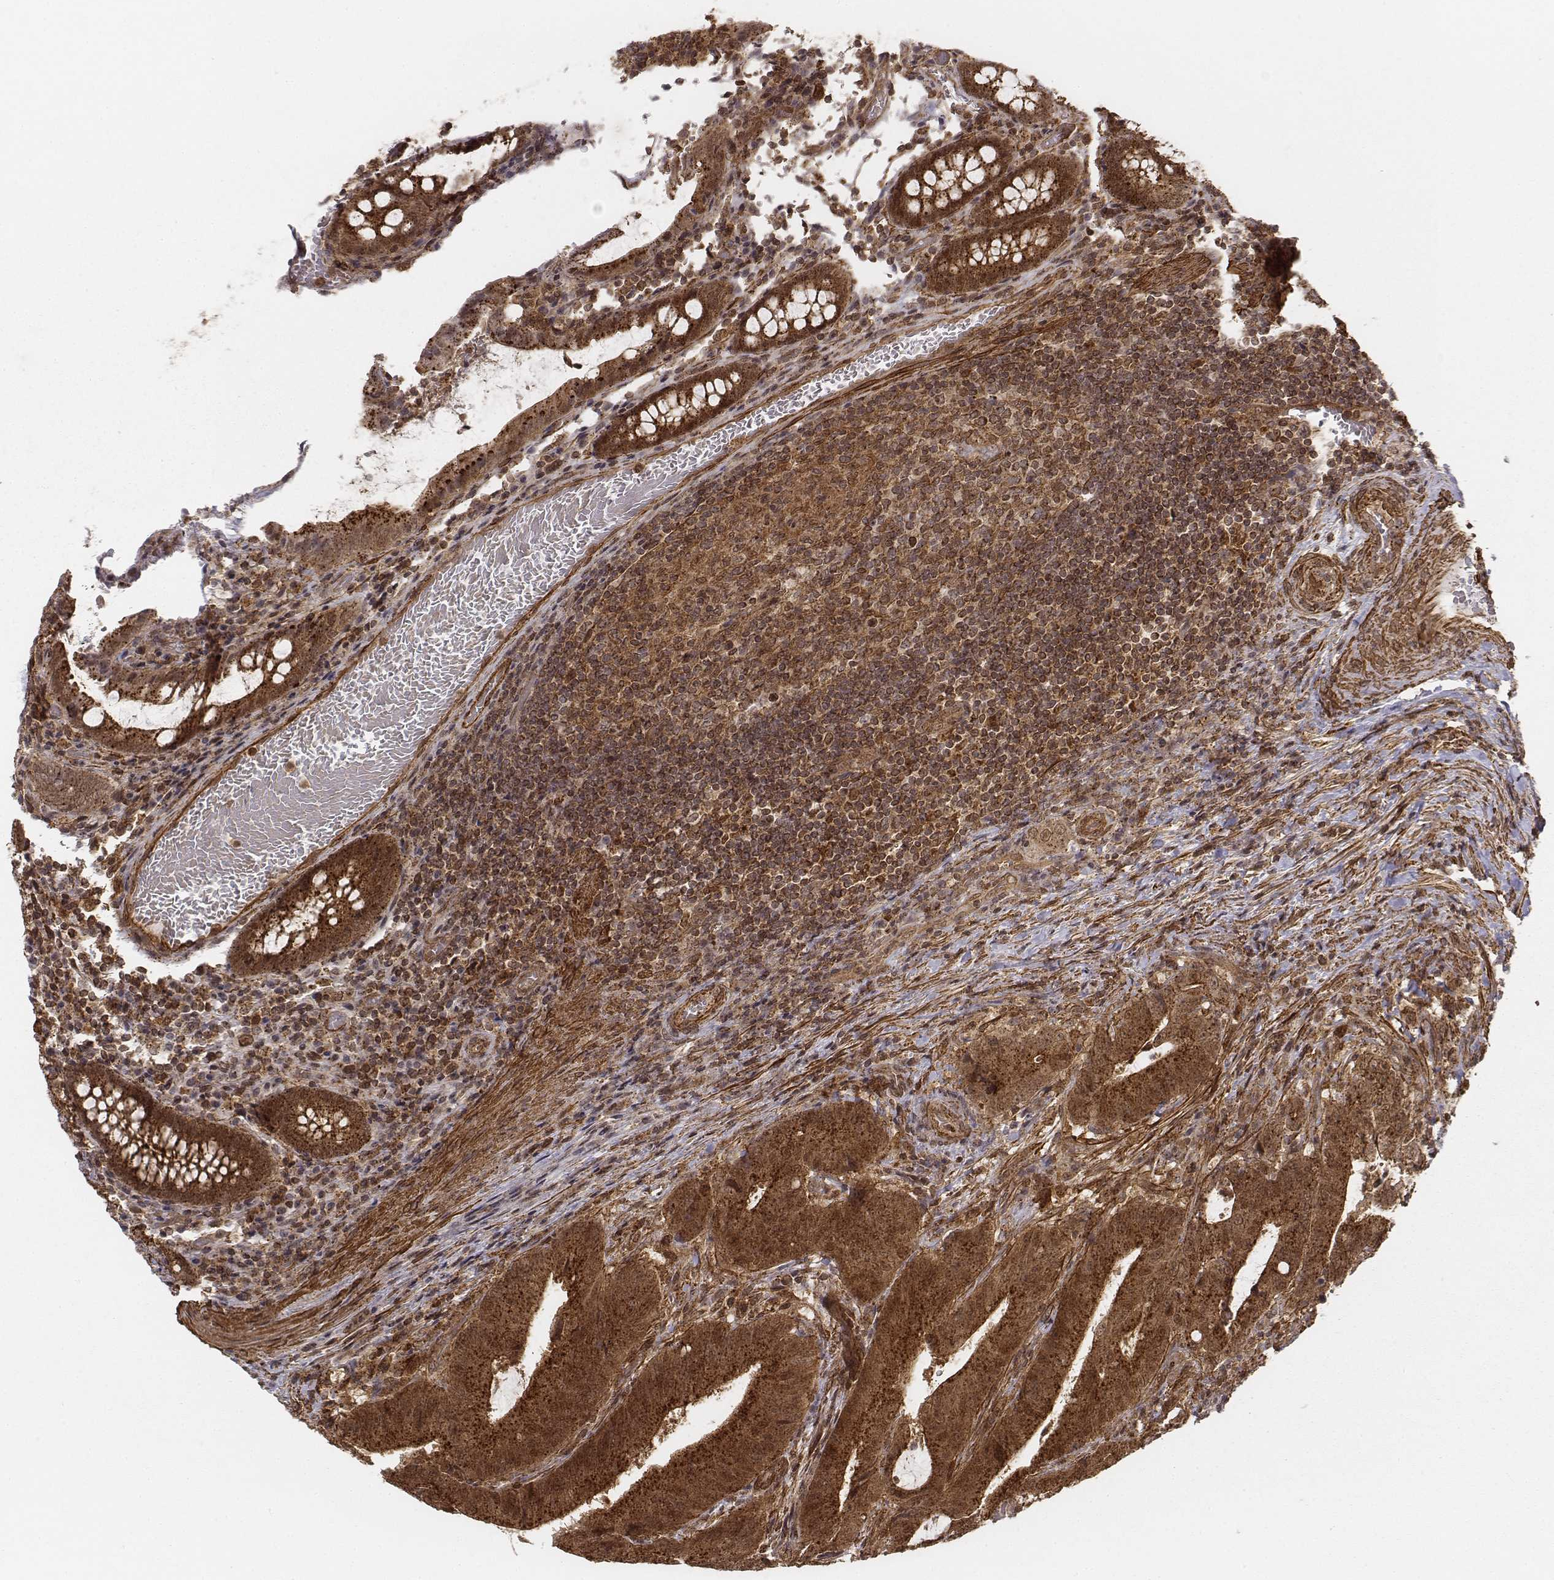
{"staining": {"intensity": "strong", "quantity": ">75%", "location": "cytoplasmic/membranous,nuclear"}, "tissue": "colorectal cancer", "cell_type": "Tumor cells", "image_type": "cancer", "snomed": [{"axis": "morphology", "description": "Adenocarcinoma, NOS"}, {"axis": "topography", "description": "Colon"}], "caption": "Tumor cells exhibit high levels of strong cytoplasmic/membranous and nuclear staining in about >75% of cells in human colorectal cancer.", "gene": "ZFYVE19", "patient": {"sex": "female", "age": 43}}